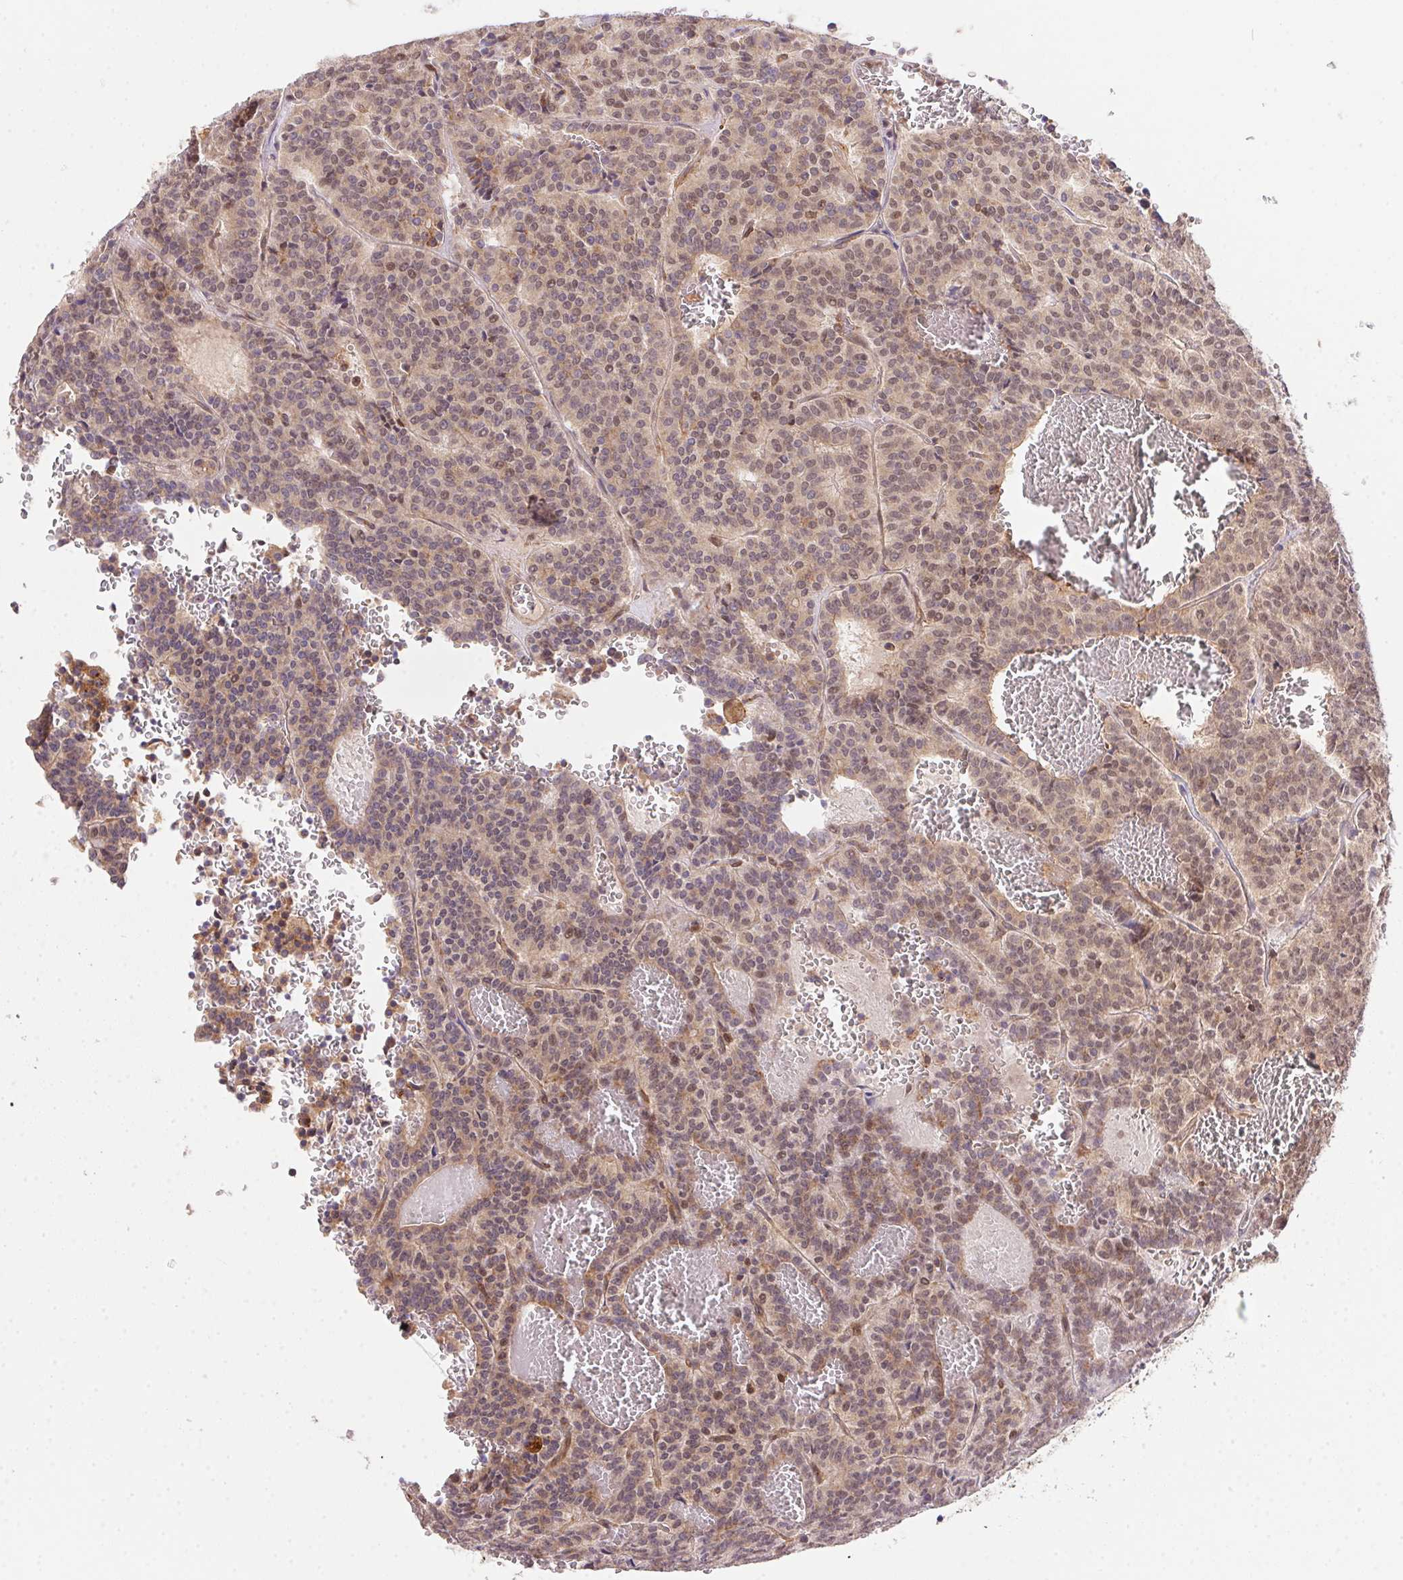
{"staining": {"intensity": "weak", "quantity": "25%-75%", "location": "cytoplasmic/membranous,nuclear"}, "tissue": "carcinoid", "cell_type": "Tumor cells", "image_type": "cancer", "snomed": [{"axis": "morphology", "description": "Carcinoid, malignant, NOS"}, {"axis": "topography", "description": "Lung"}], "caption": "Approximately 25%-75% of tumor cells in human carcinoid (malignant) demonstrate weak cytoplasmic/membranous and nuclear protein positivity as visualized by brown immunohistochemical staining.", "gene": "MEX3D", "patient": {"sex": "male", "age": 70}}